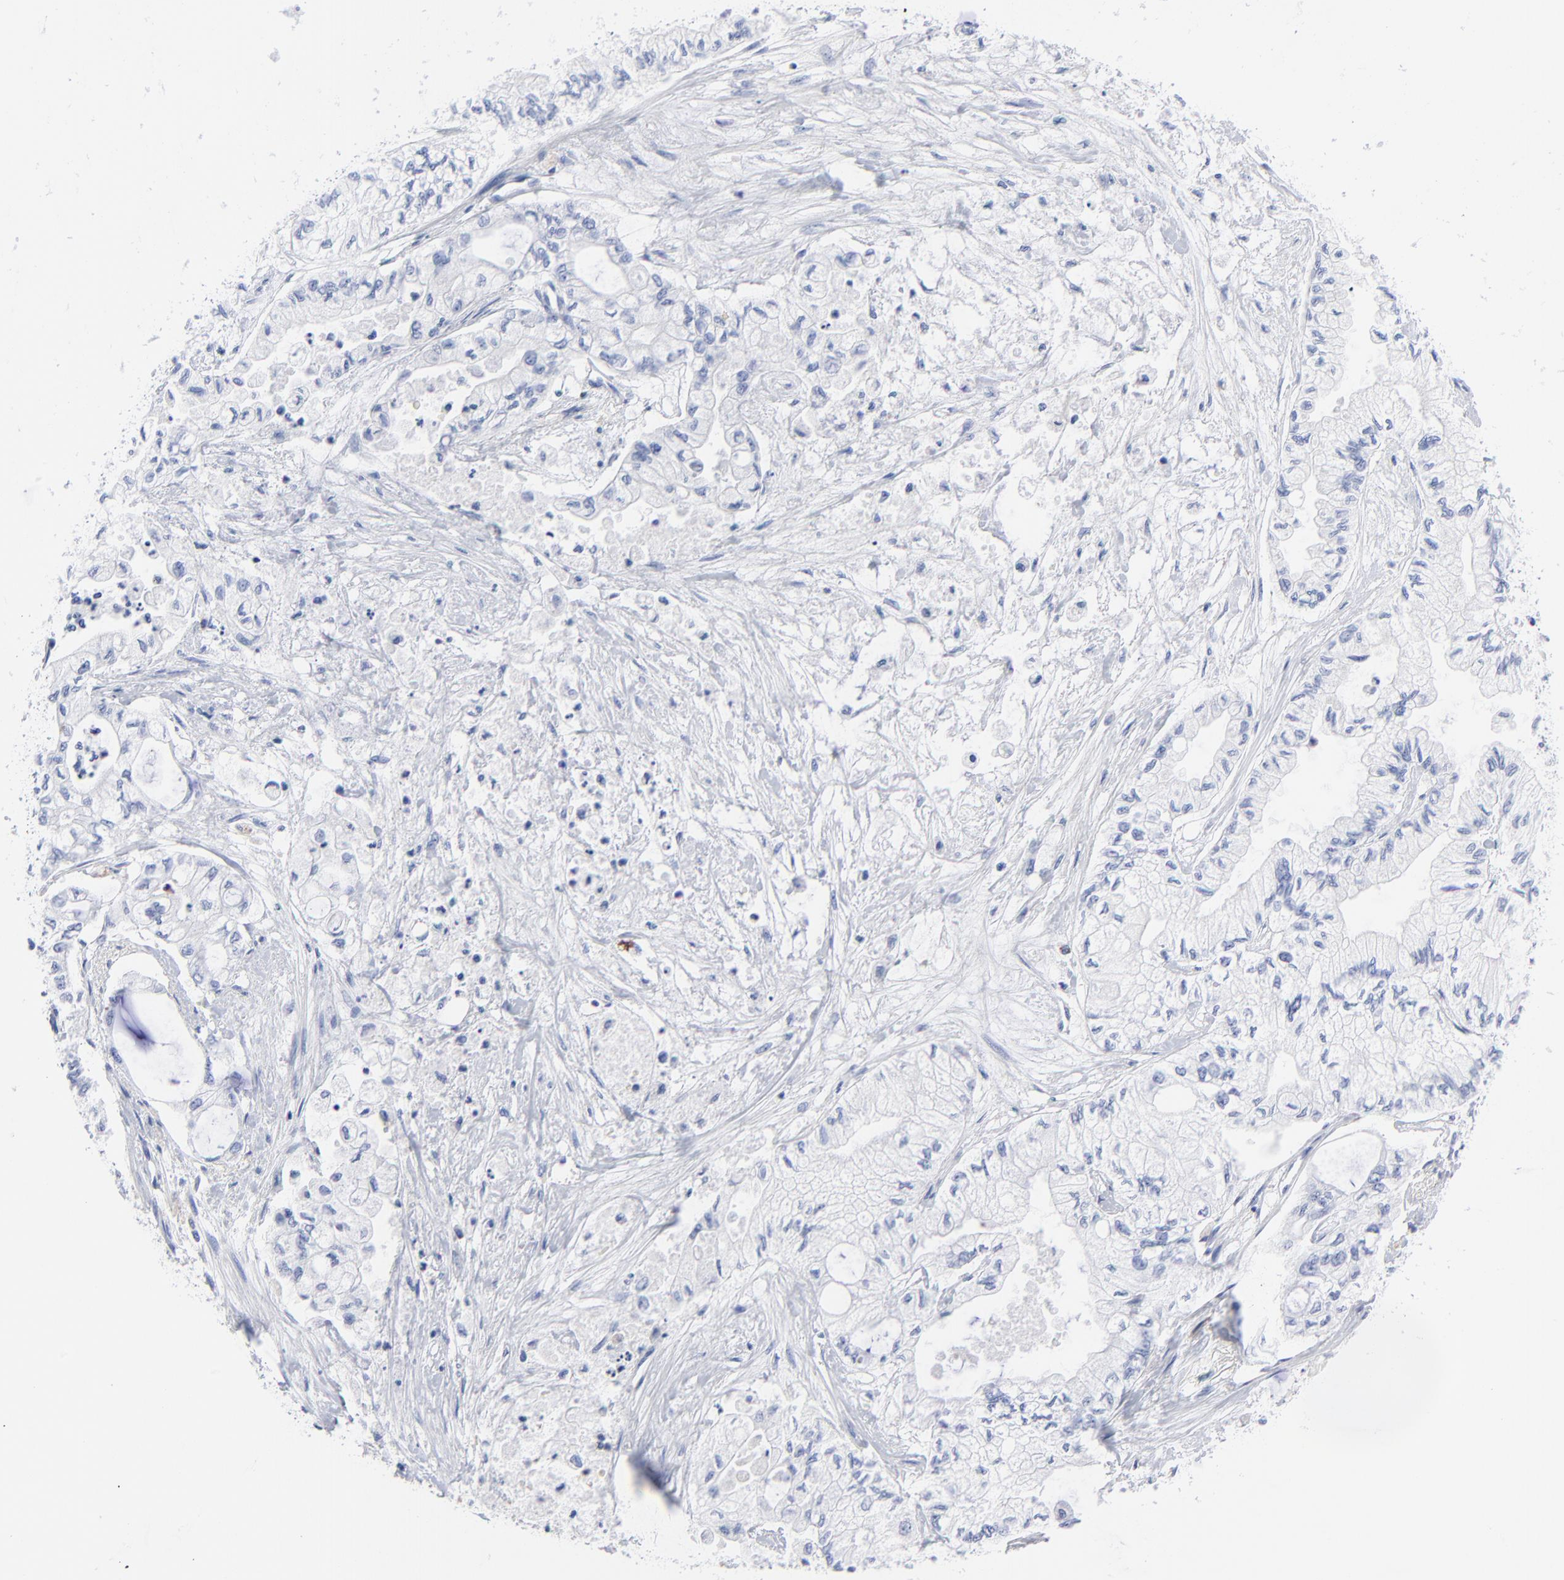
{"staining": {"intensity": "weak", "quantity": "<25%", "location": "cytoplasmic/membranous"}, "tissue": "pancreatic cancer", "cell_type": "Tumor cells", "image_type": "cancer", "snomed": [{"axis": "morphology", "description": "Adenocarcinoma, NOS"}, {"axis": "topography", "description": "Pancreas"}], "caption": "This image is of pancreatic adenocarcinoma stained with immunohistochemistry (IHC) to label a protein in brown with the nuclei are counter-stained blue. There is no positivity in tumor cells. (DAB (3,3'-diaminobenzidine) IHC with hematoxylin counter stain).", "gene": "CPVL", "patient": {"sex": "male", "age": 79}}